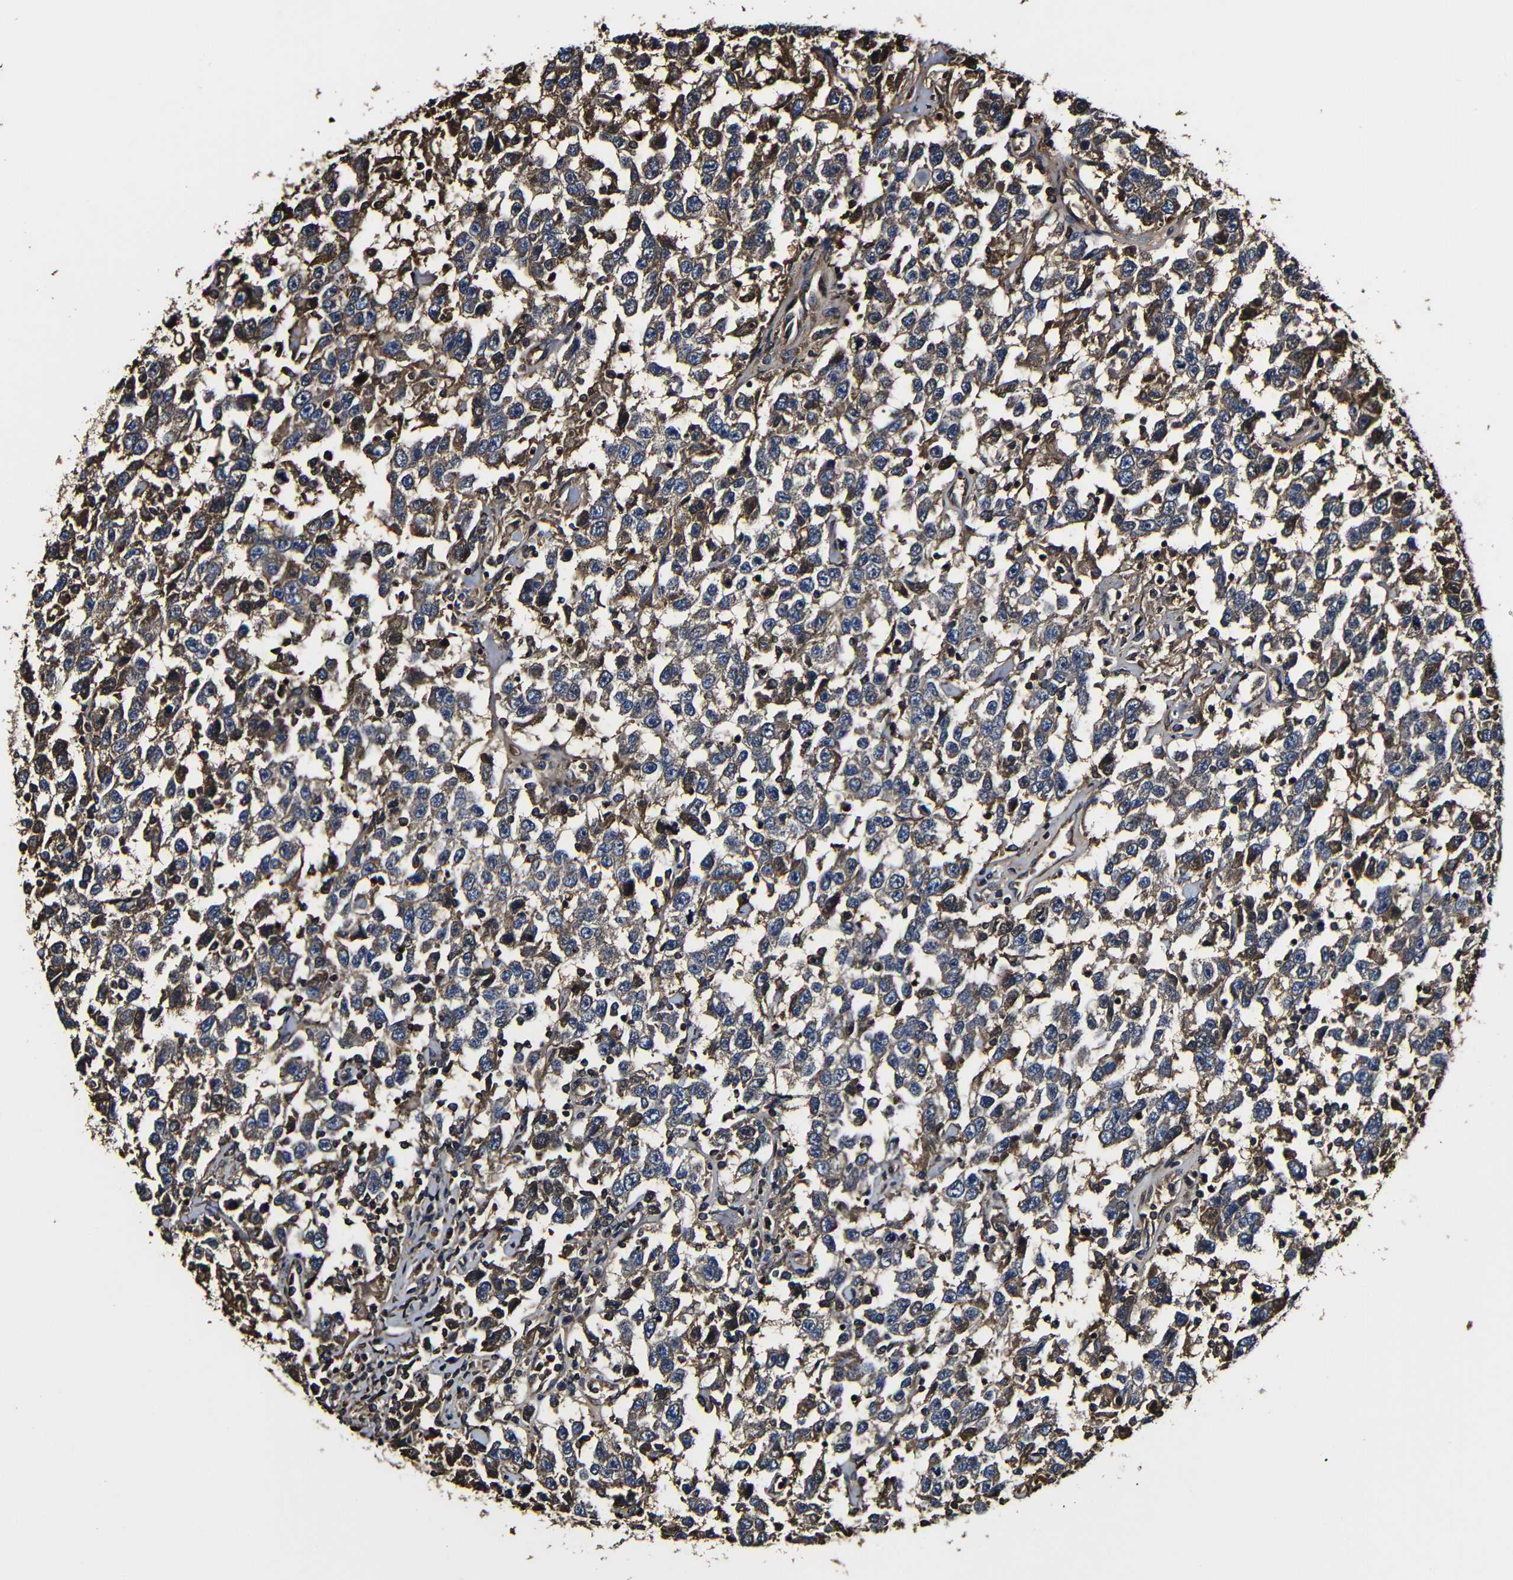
{"staining": {"intensity": "moderate", "quantity": "25%-75%", "location": "cytoplasmic/membranous"}, "tissue": "testis cancer", "cell_type": "Tumor cells", "image_type": "cancer", "snomed": [{"axis": "morphology", "description": "Seminoma, NOS"}, {"axis": "topography", "description": "Testis"}], "caption": "Immunohistochemistry (IHC) image of neoplastic tissue: testis seminoma stained using immunohistochemistry (IHC) shows medium levels of moderate protein expression localized specifically in the cytoplasmic/membranous of tumor cells, appearing as a cytoplasmic/membranous brown color.", "gene": "MSN", "patient": {"sex": "male", "age": 41}}